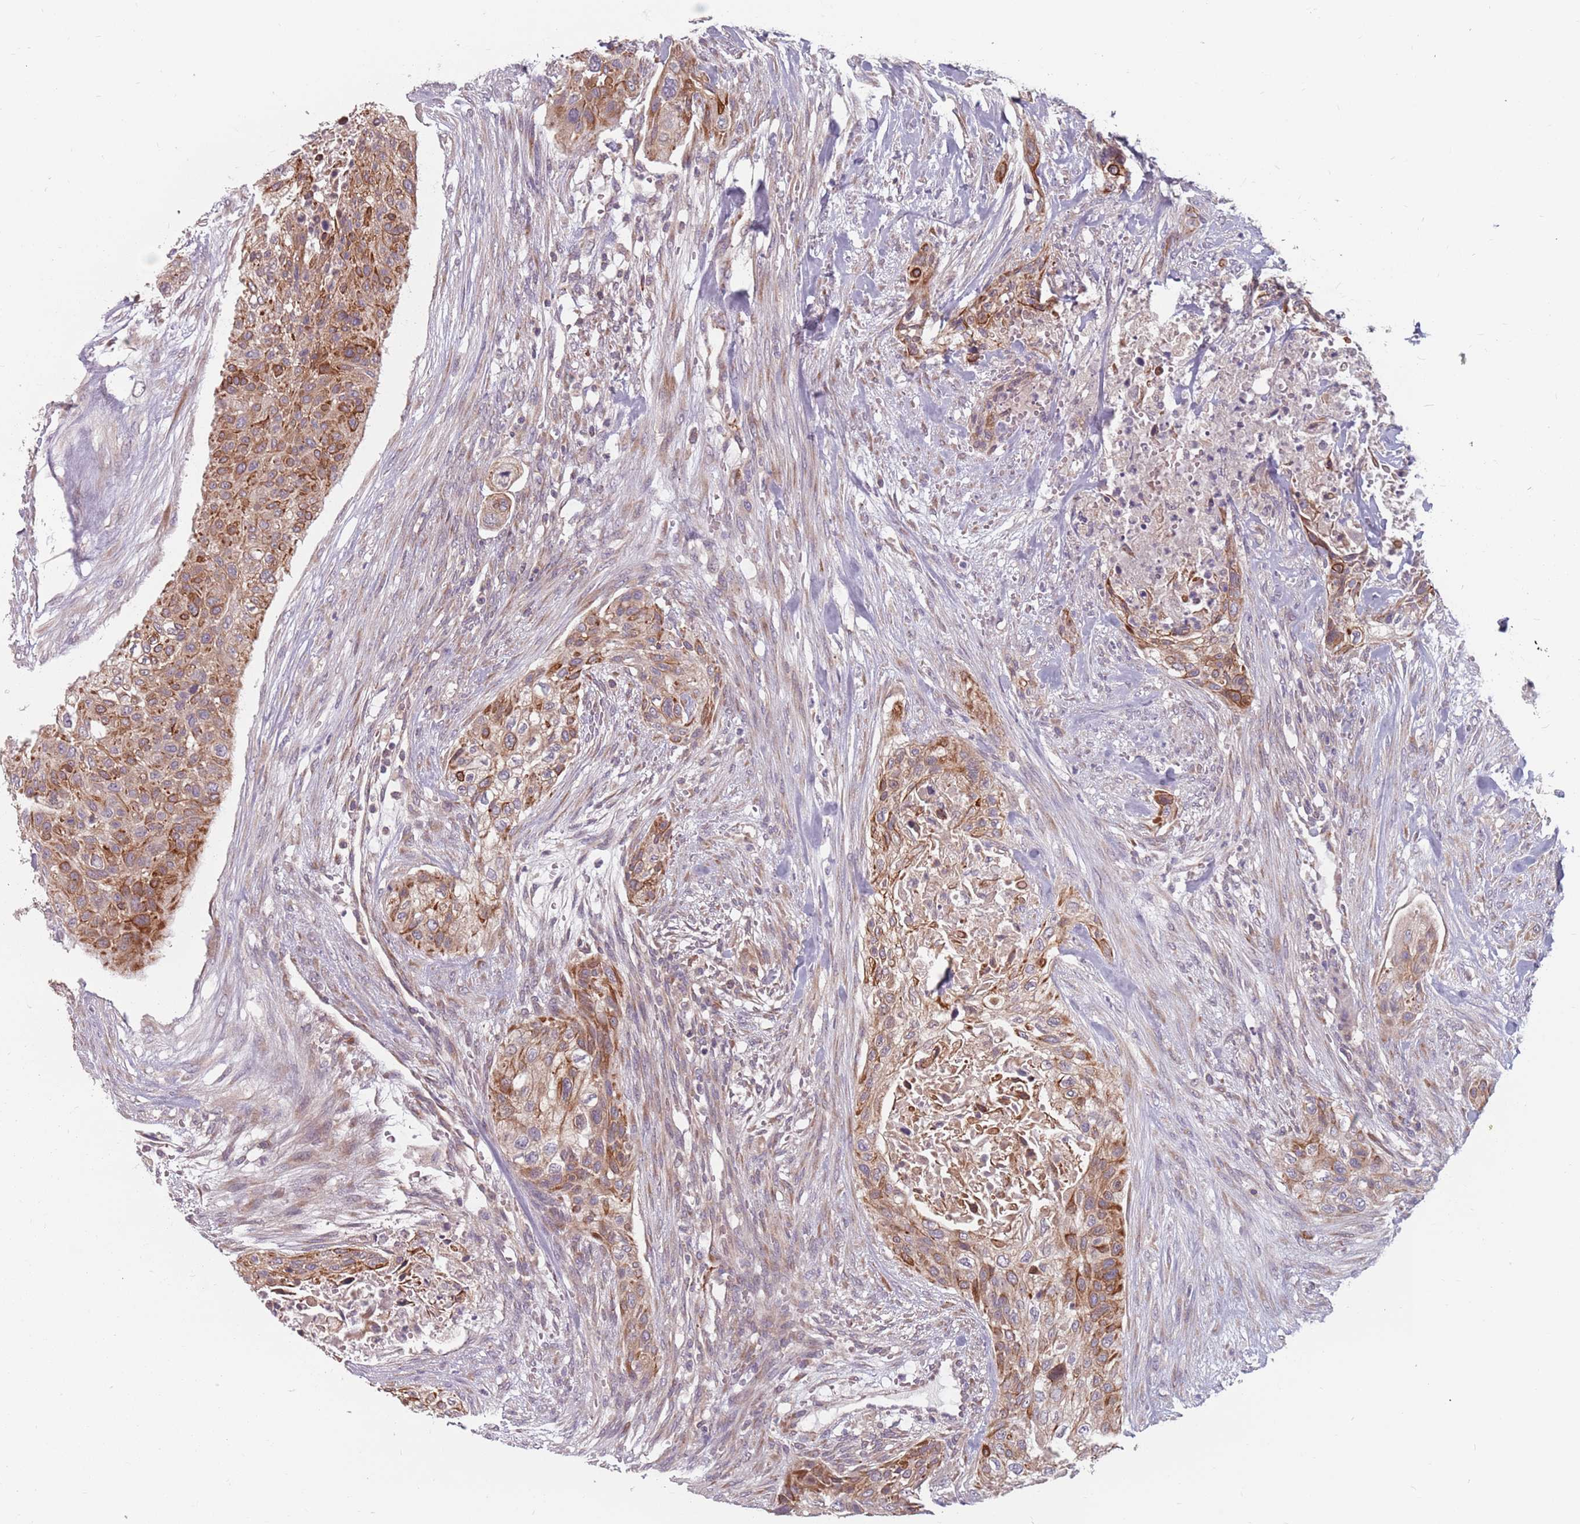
{"staining": {"intensity": "moderate", "quantity": ">75%", "location": "cytoplasmic/membranous"}, "tissue": "urothelial cancer", "cell_type": "Tumor cells", "image_type": "cancer", "snomed": [{"axis": "morphology", "description": "Urothelial carcinoma, High grade"}, {"axis": "topography", "description": "Urinary bladder"}], "caption": "Urothelial carcinoma (high-grade) stained with IHC shows moderate cytoplasmic/membranous staining in about >75% of tumor cells.", "gene": "ADAL", "patient": {"sex": "male", "age": 35}}